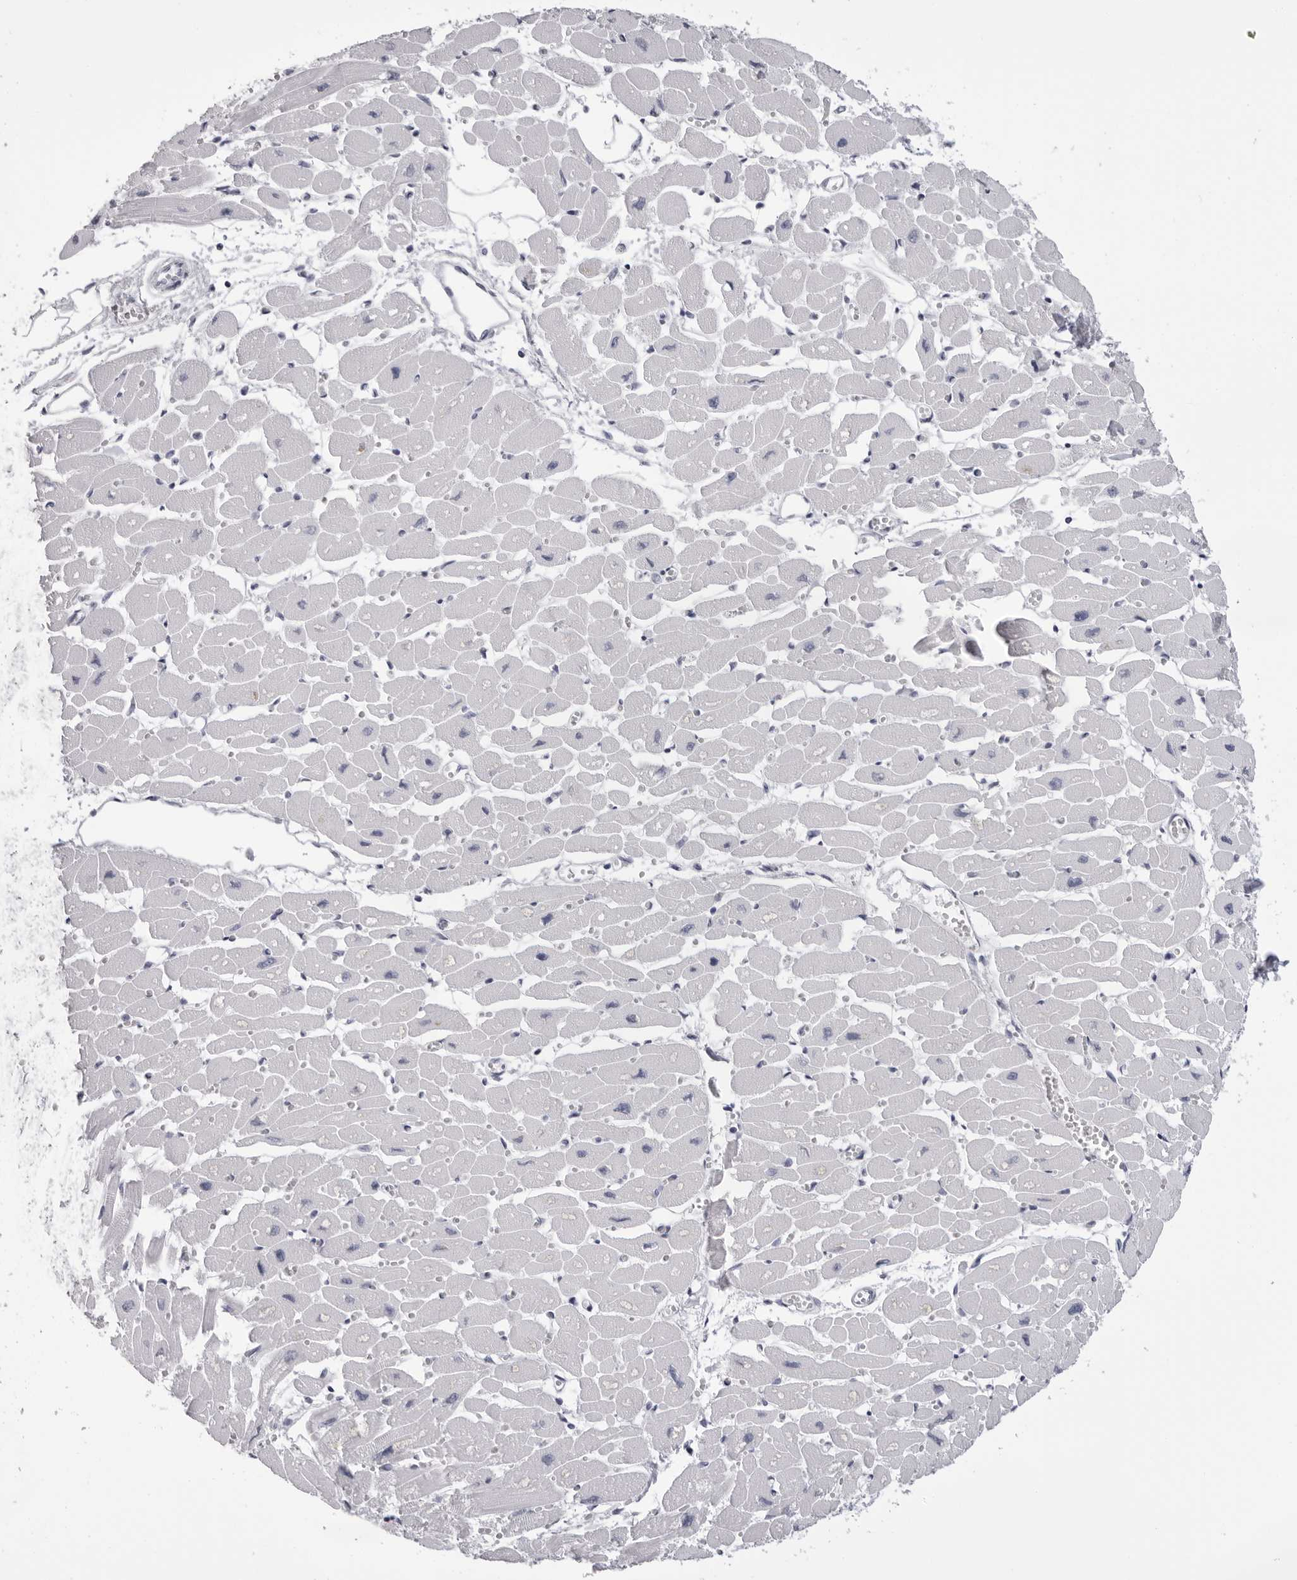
{"staining": {"intensity": "negative", "quantity": "none", "location": "none"}, "tissue": "heart muscle", "cell_type": "Cardiomyocytes", "image_type": "normal", "snomed": [{"axis": "morphology", "description": "Normal tissue, NOS"}, {"axis": "topography", "description": "Heart"}], "caption": "Immunohistochemistry of unremarkable heart muscle demonstrates no staining in cardiomyocytes. (Immunohistochemistry, brightfield microscopy, high magnification).", "gene": "TMOD4", "patient": {"sex": "female", "age": 54}}